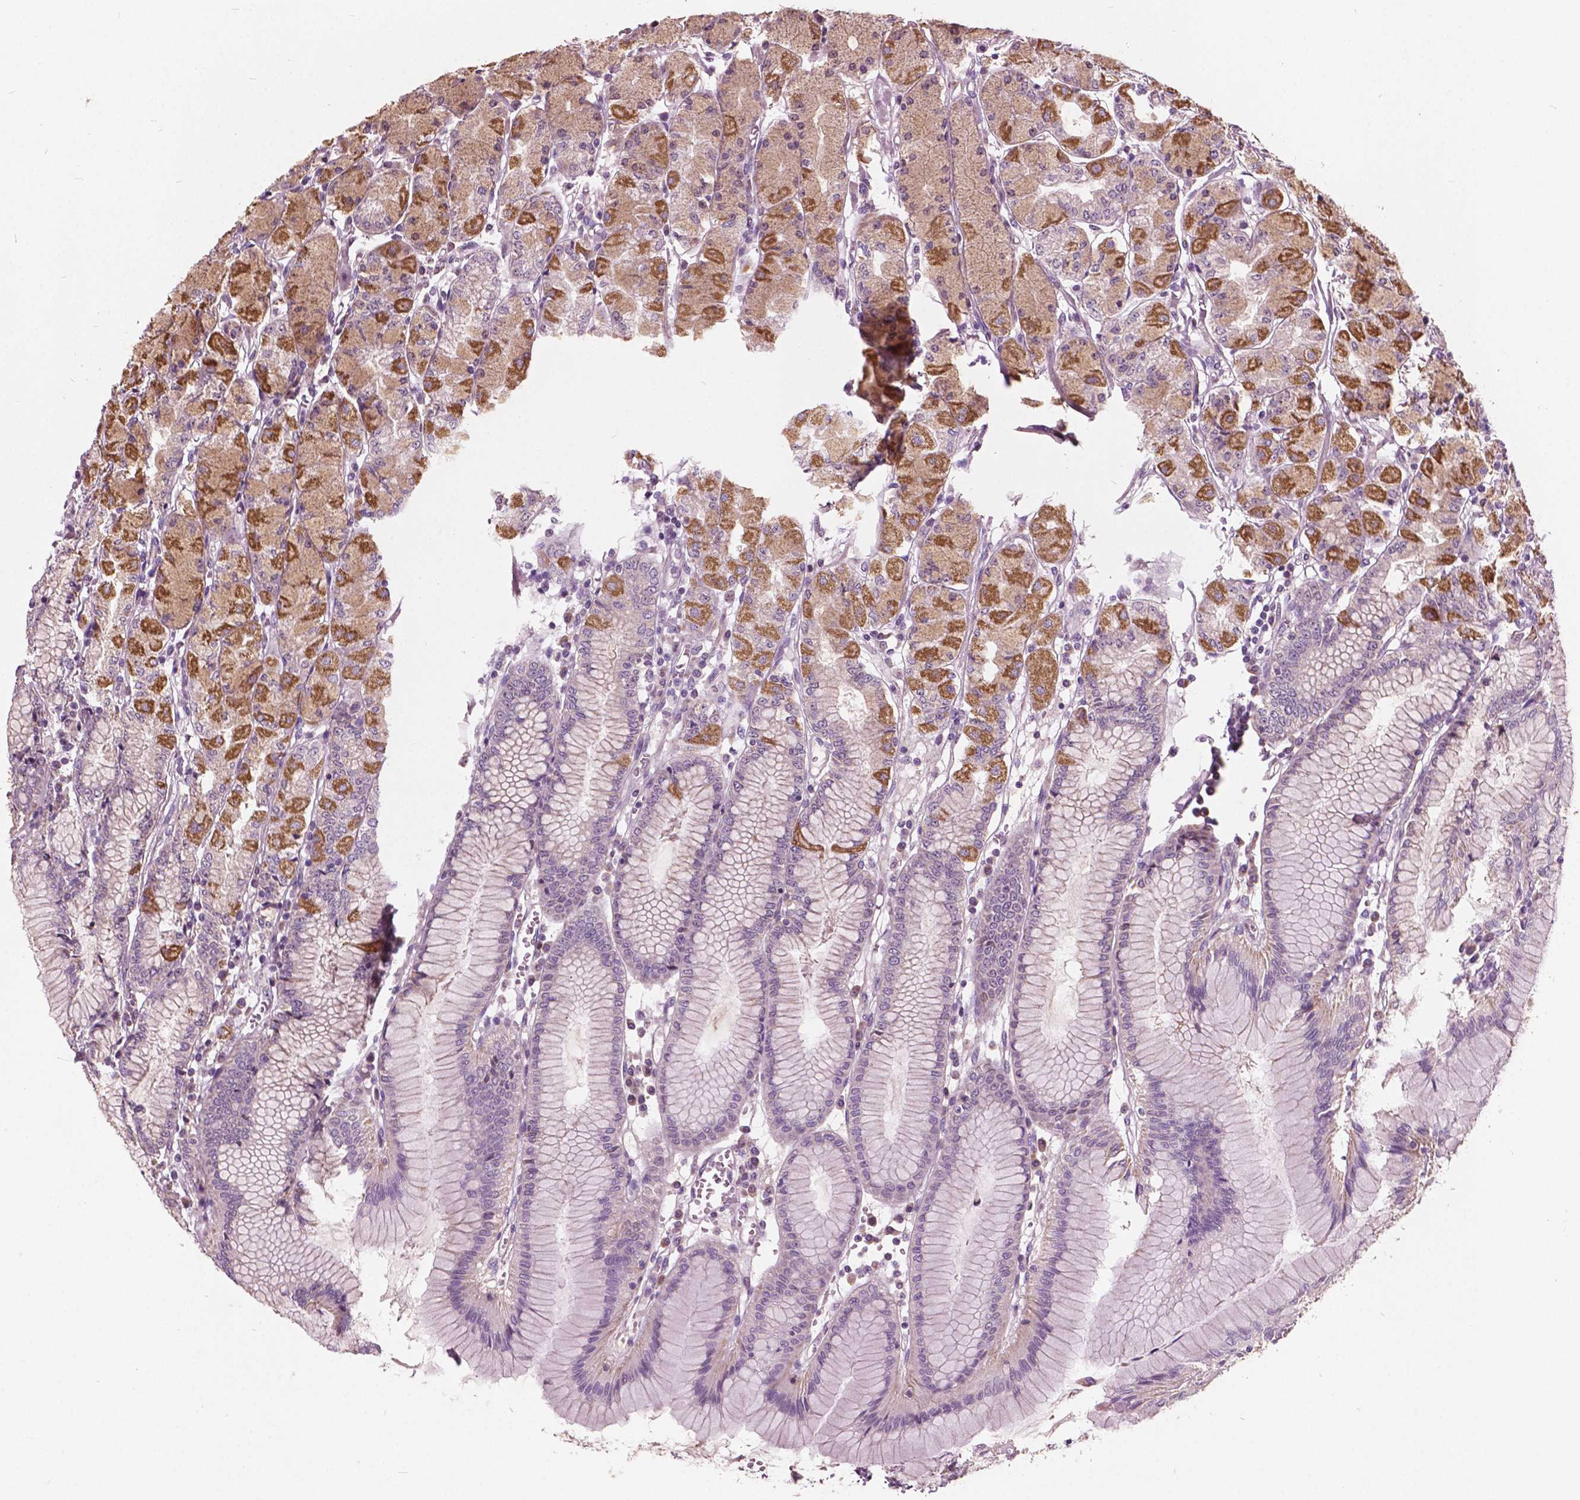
{"staining": {"intensity": "strong", "quantity": "<25%", "location": "cytoplasmic/membranous"}, "tissue": "stomach", "cell_type": "Glandular cells", "image_type": "normal", "snomed": [{"axis": "morphology", "description": "Normal tissue, NOS"}, {"axis": "topography", "description": "Stomach, upper"}], "caption": "Brown immunohistochemical staining in normal stomach shows strong cytoplasmic/membranous staining in about <25% of glandular cells.", "gene": "ODF3L2", "patient": {"sex": "male", "age": 69}}